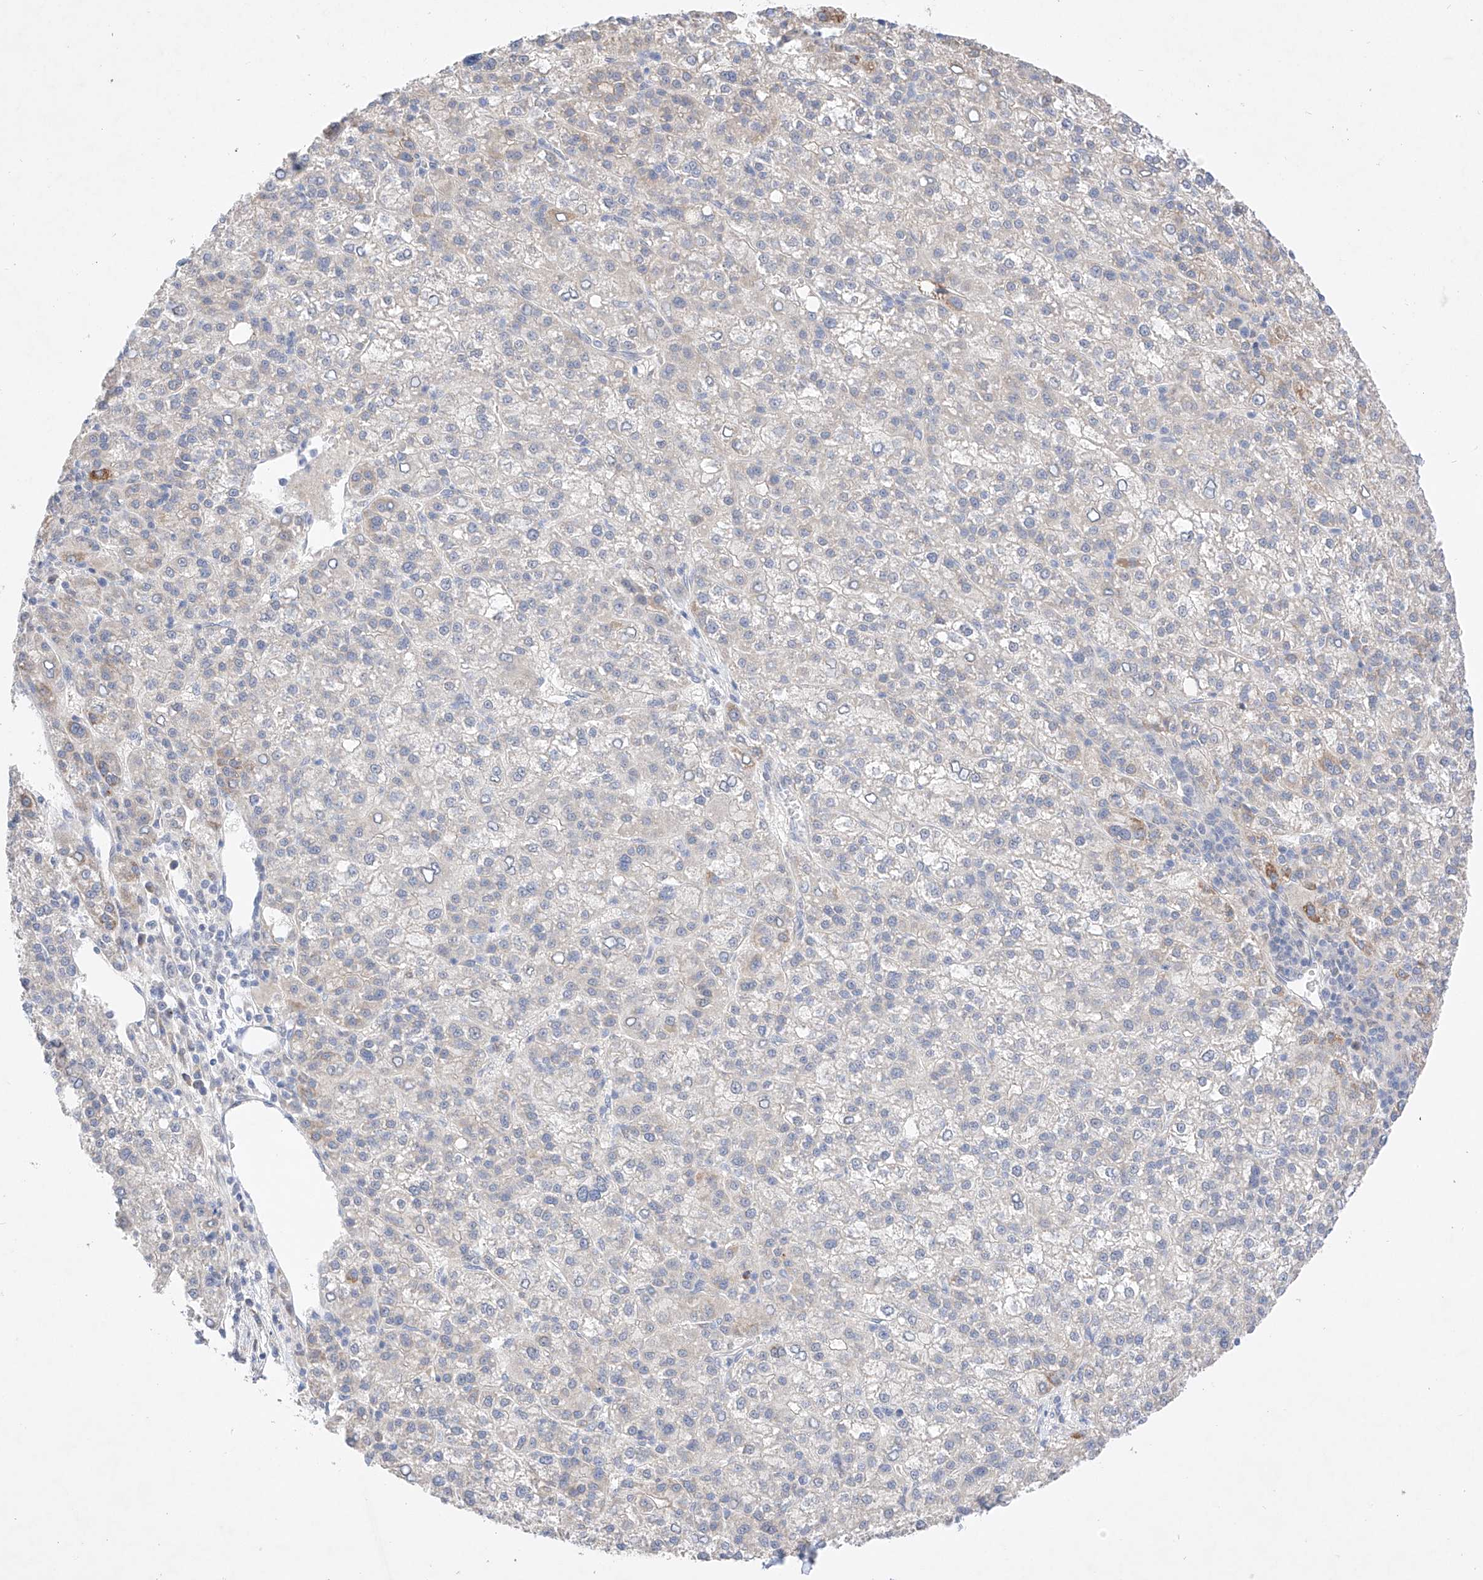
{"staining": {"intensity": "negative", "quantity": "none", "location": "none"}, "tissue": "liver cancer", "cell_type": "Tumor cells", "image_type": "cancer", "snomed": [{"axis": "morphology", "description": "Carcinoma, Hepatocellular, NOS"}, {"axis": "topography", "description": "Liver"}], "caption": "Immunohistochemical staining of hepatocellular carcinoma (liver) displays no significant staining in tumor cells.", "gene": "IL22RA2", "patient": {"sex": "female", "age": 58}}